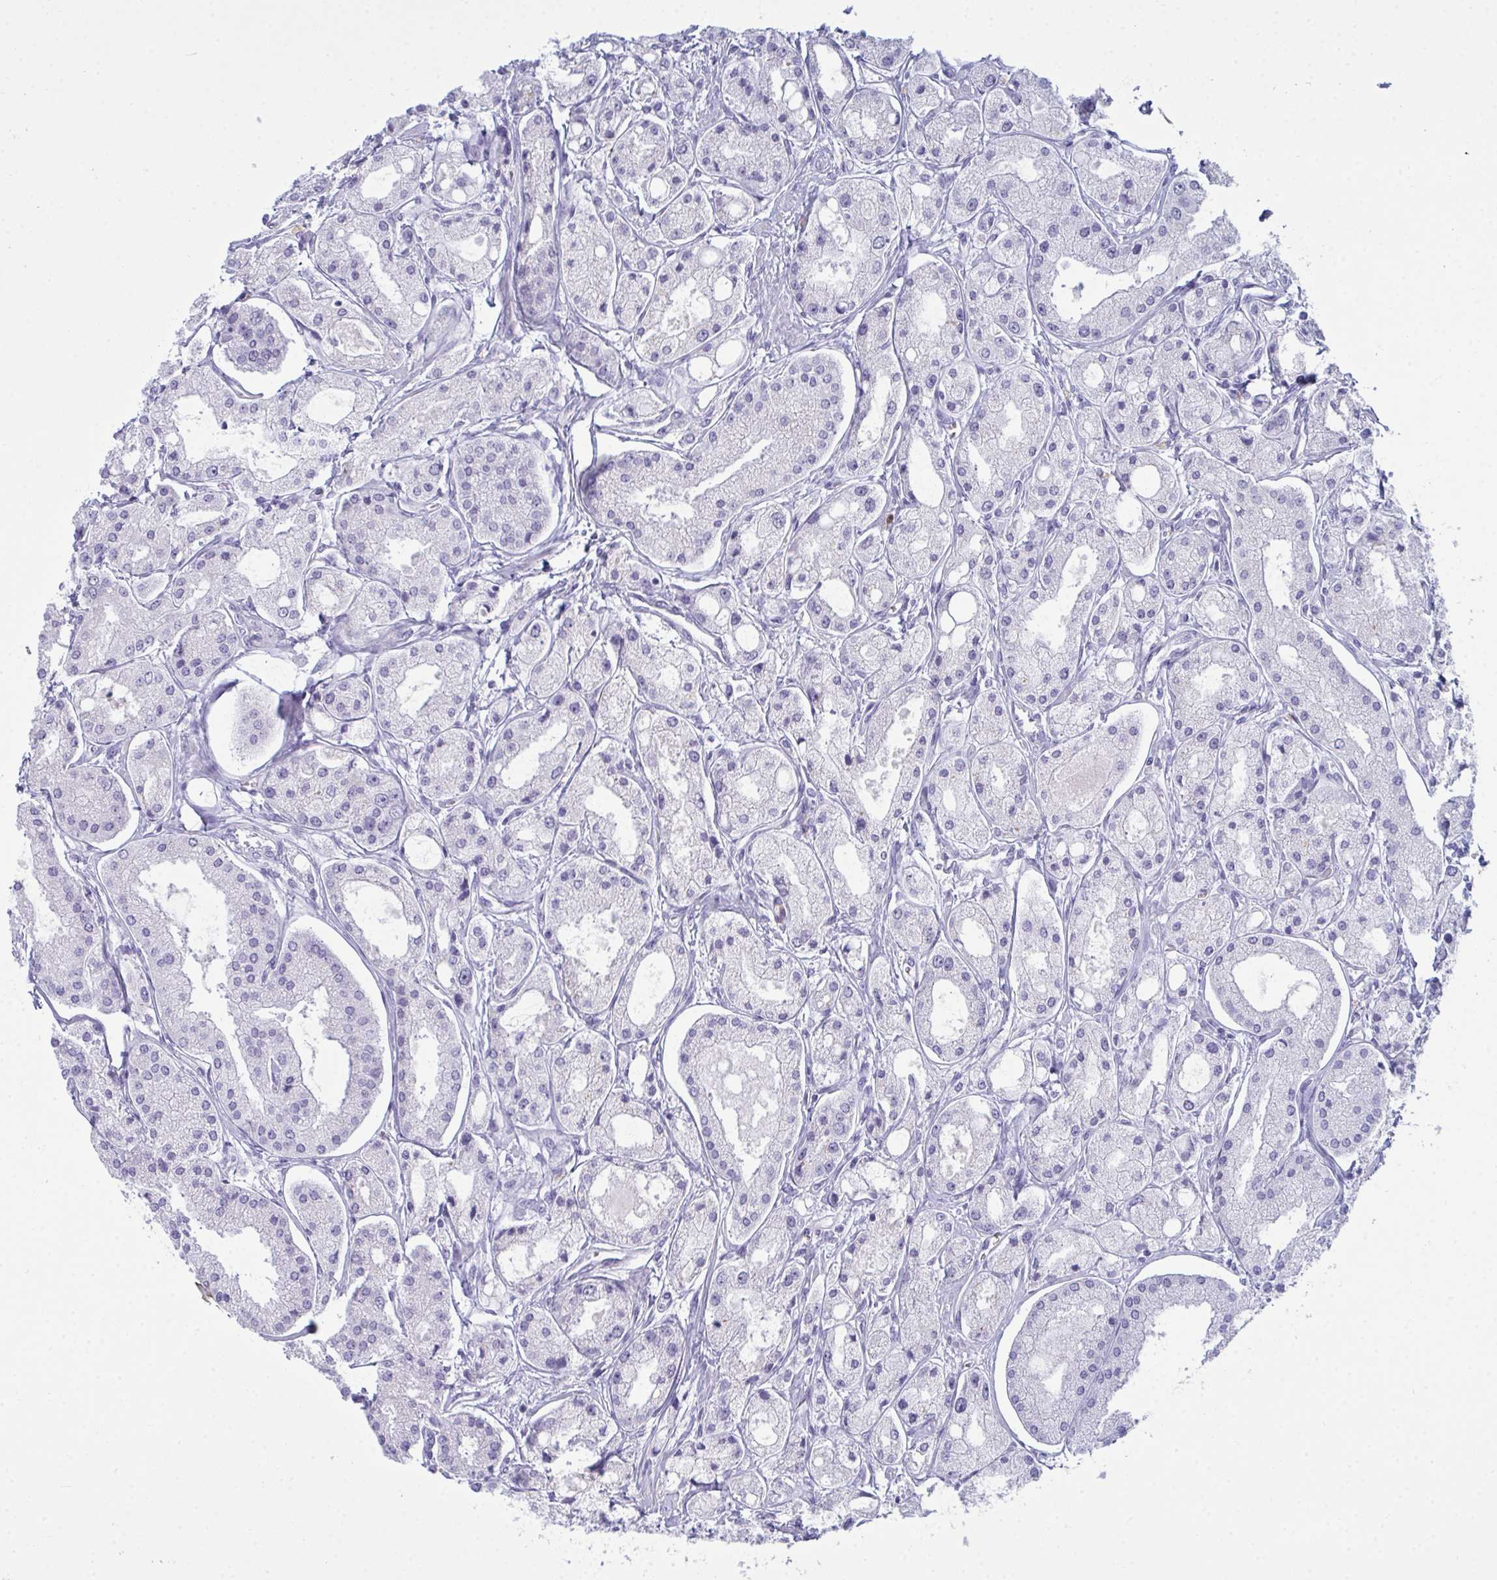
{"staining": {"intensity": "negative", "quantity": "none", "location": "none"}, "tissue": "prostate cancer", "cell_type": "Tumor cells", "image_type": "cancer", "snomed": [{"axis": "morphology", "description": "Adenocarcinoma, High grade"}, {"axis": "topography", "description": "Prostate"}], "caption": "The immunohistochemistry (IHC) photomicrograph has no significant positivity in tumor cells of prostate cancer (adenocarcinoma (high-grade)) tissue. (Stains: DAB immunohistochemistry with hematoxylin counter stain, Microscopy: brightfield microscopy at high magnification).", "gene": "SERPINB10", "patient": {"sex": "male", "age": 66}}